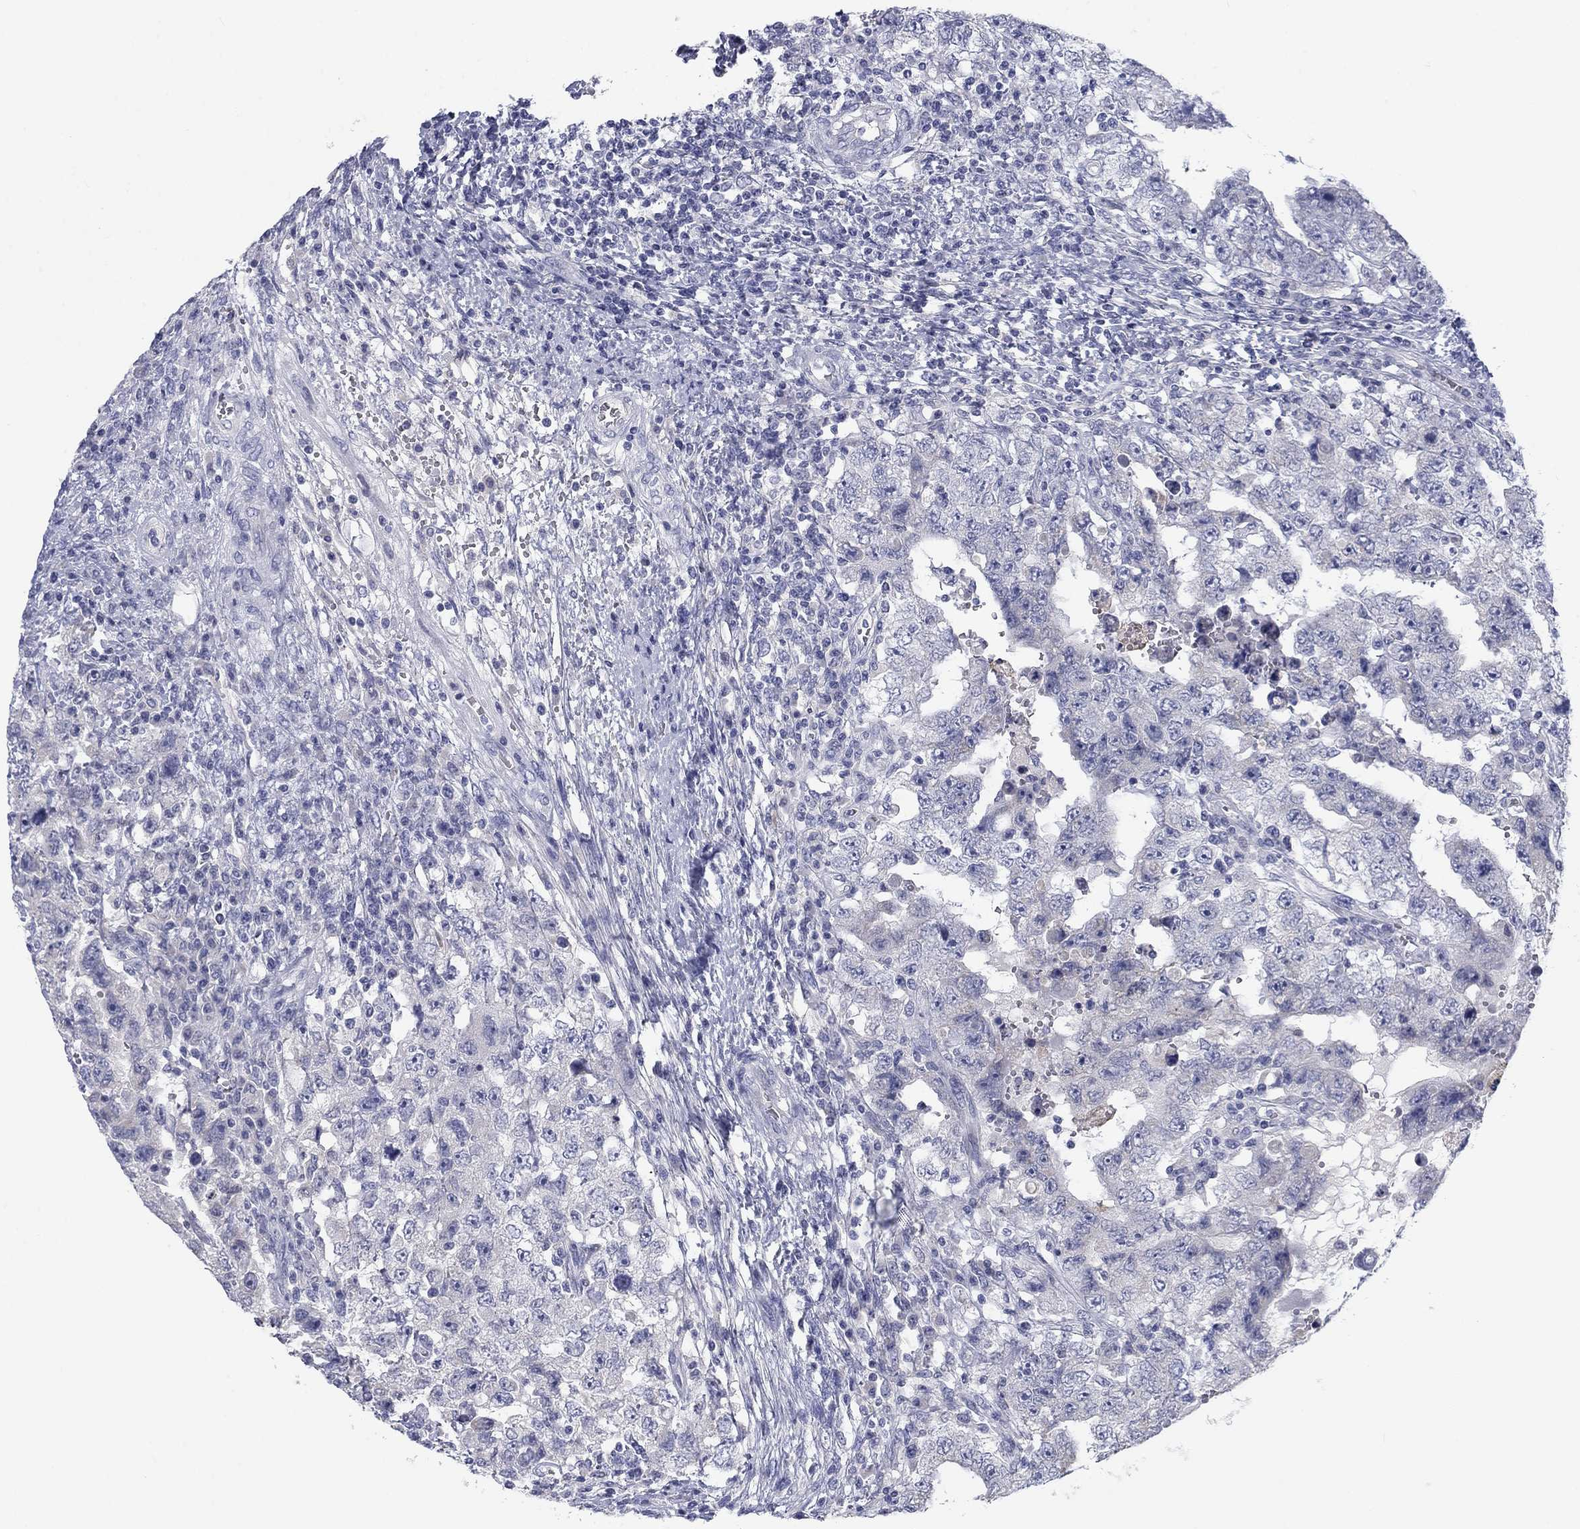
{"staining": {"intensity": "negative", "quantity": "none", "location": "none"}, "tissue": "testis cancer", "cell_type": "Tumor cells", "image_type": "cancer", "snomed": [{"axis": "morphology", "description": "Carcinoma, Embryonal, NOS"}, {"axis": "topography", "description": "Testis"}], "caption": "Tumor cells are negative for protein expression in human testis cancer (embryonal carcinoma).", "gene": "CALB1", "patient": {"sex": "male", "age": 26}}